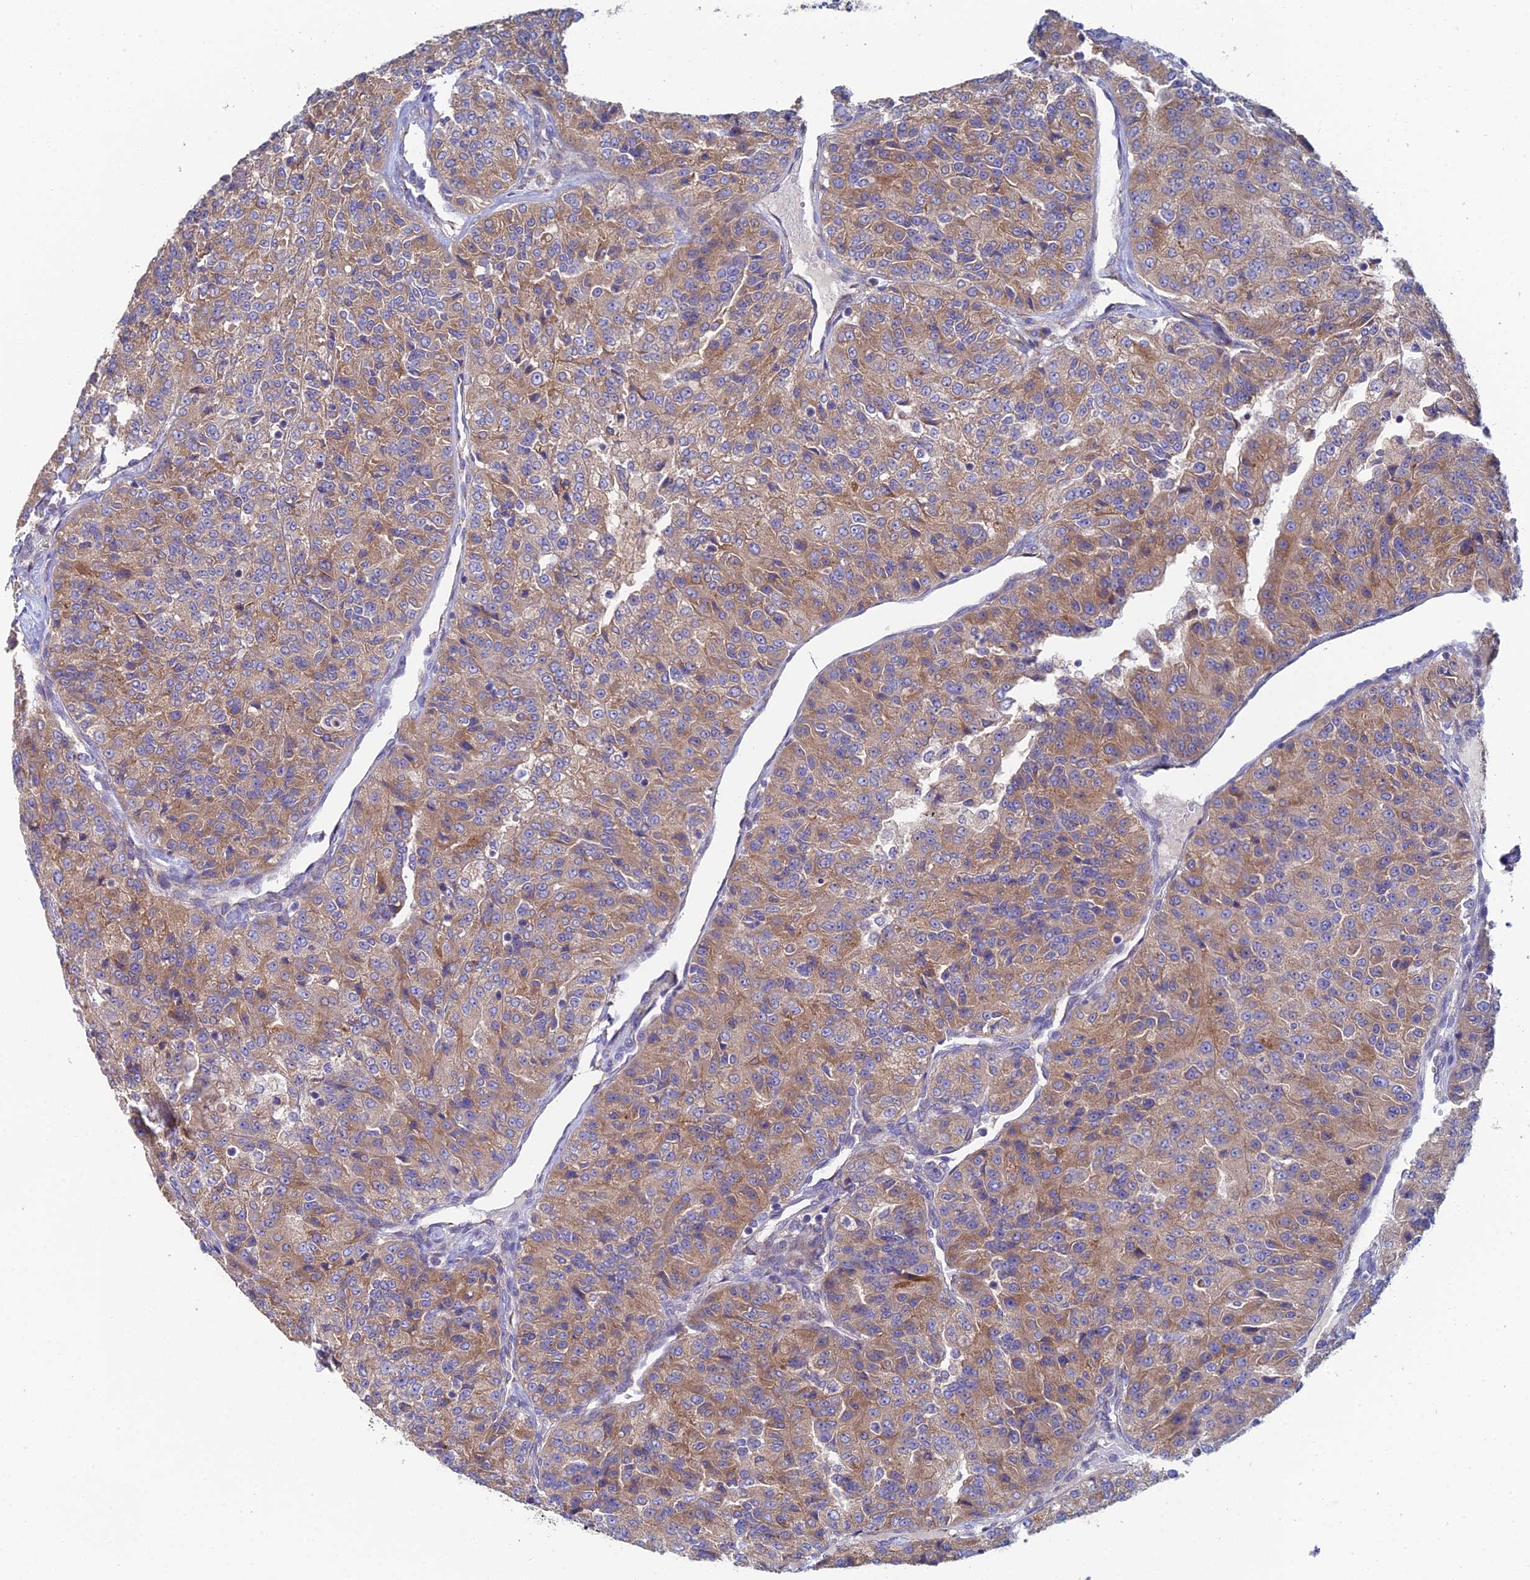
{"staining": {"intensity": "weak", "quantity": ">75%", "location": "cytoplasmic/membranous"}, "tissue": "renal cancer", "cell_type": "Tumor cells", "image_type": "cancer", "snomed": [{"axis": "morphology", "description": "Adenocarcinoma, NOS"}, {"axis": "topography", "description": "Kidney"}], "caption": "This is a histology image of IHC staining of renal cancer (adenocarcinoma), which shows weak staining in the cytoplasmic/membranous of tumor cells.", "gene": "CLCN3", "patient": {"sex": "female", "age": 63}}